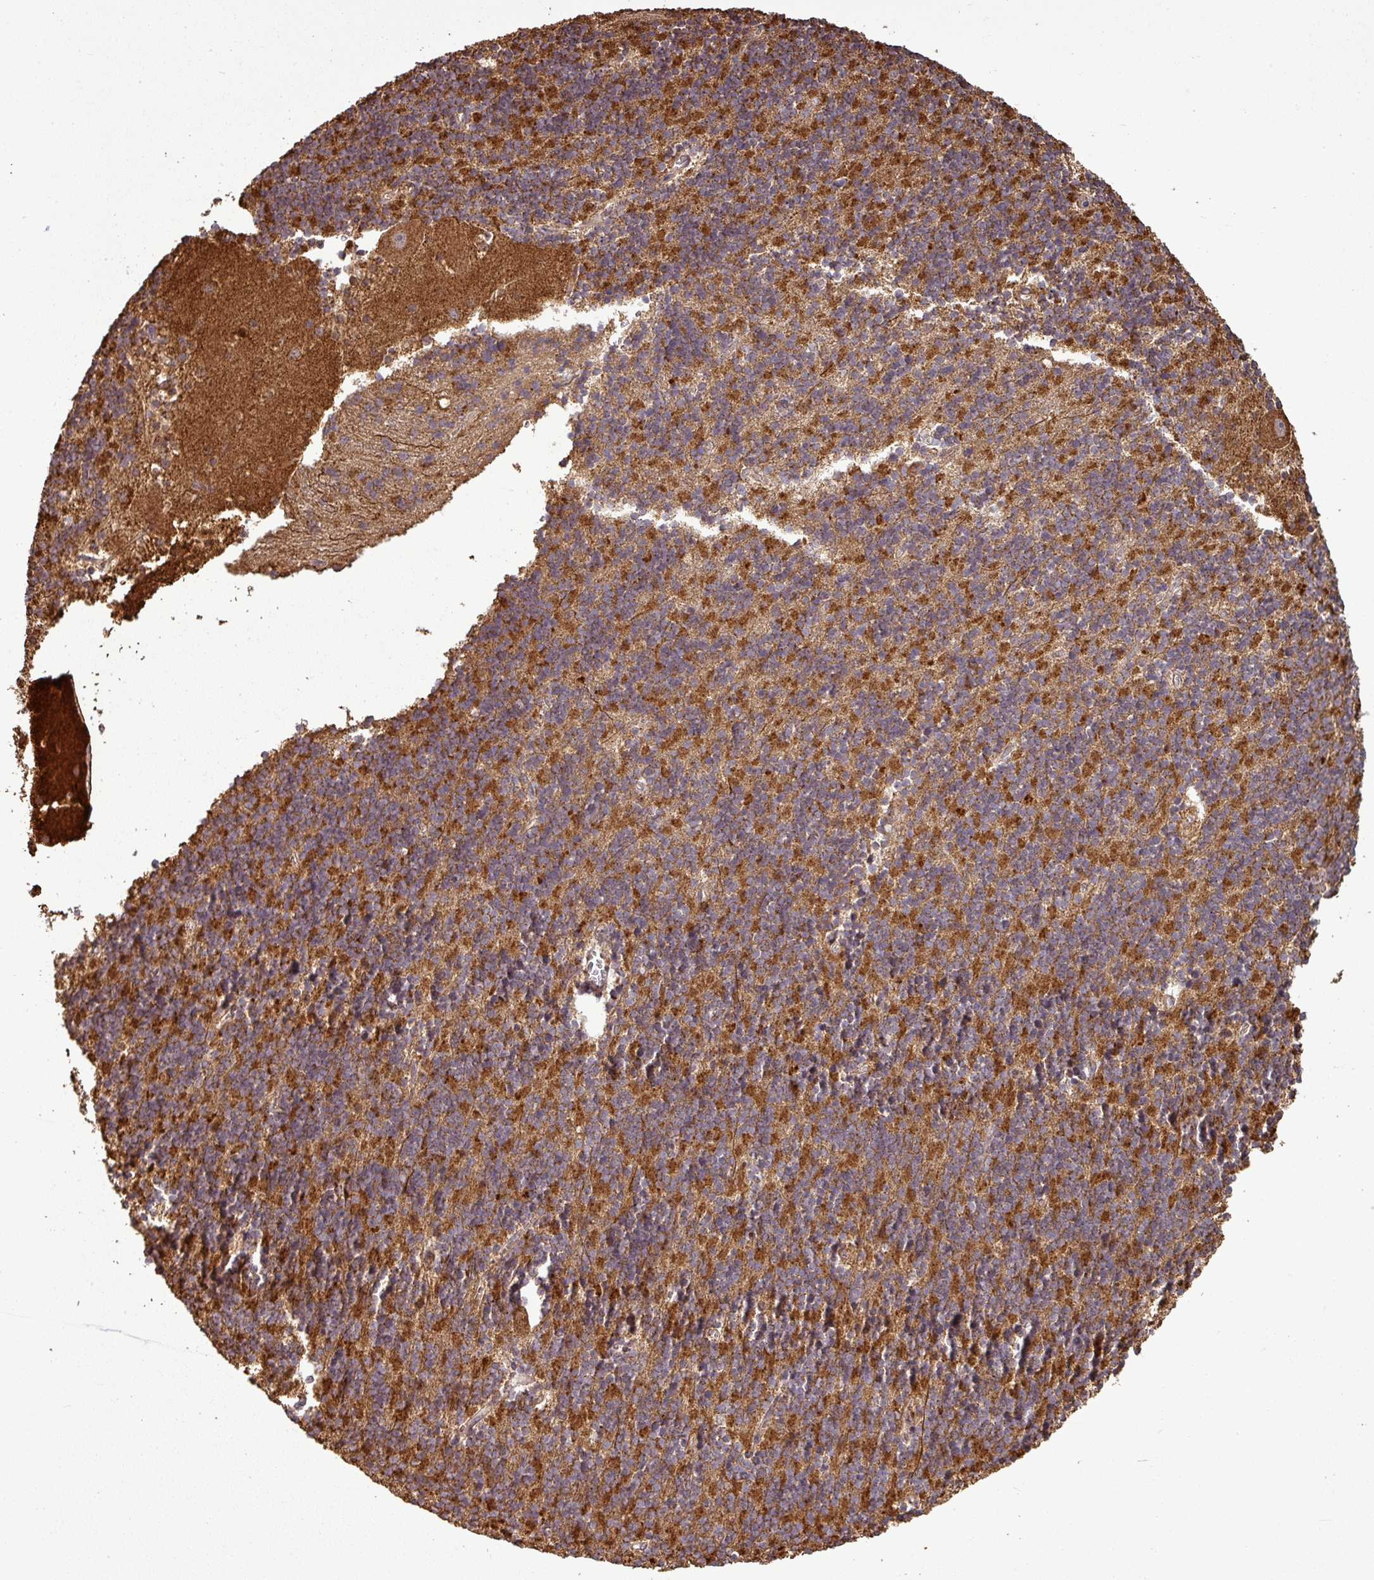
{"staining": {"intensity": "strong", "quantity": "25%-75%", "location": "cytoplasmic/membranous"}, "tissue": "cerebellum", "cell_type": "Cells in granular layer", "image_type": "normal", "snomed": [{"axis": "morphology", "description": "Normal tissue, NOS"}, {"axis": "topography", "description": "Cerebellum"}], "caption": "Immunohistochemistry of unremarkable cerebellum reveals high levels of strong cytoplasmic/membranous expression in approximately 25%-75% of cells in granular layer.", "gene": "PLEKHM1", "patient": {"sex": "male", "age": 54}}